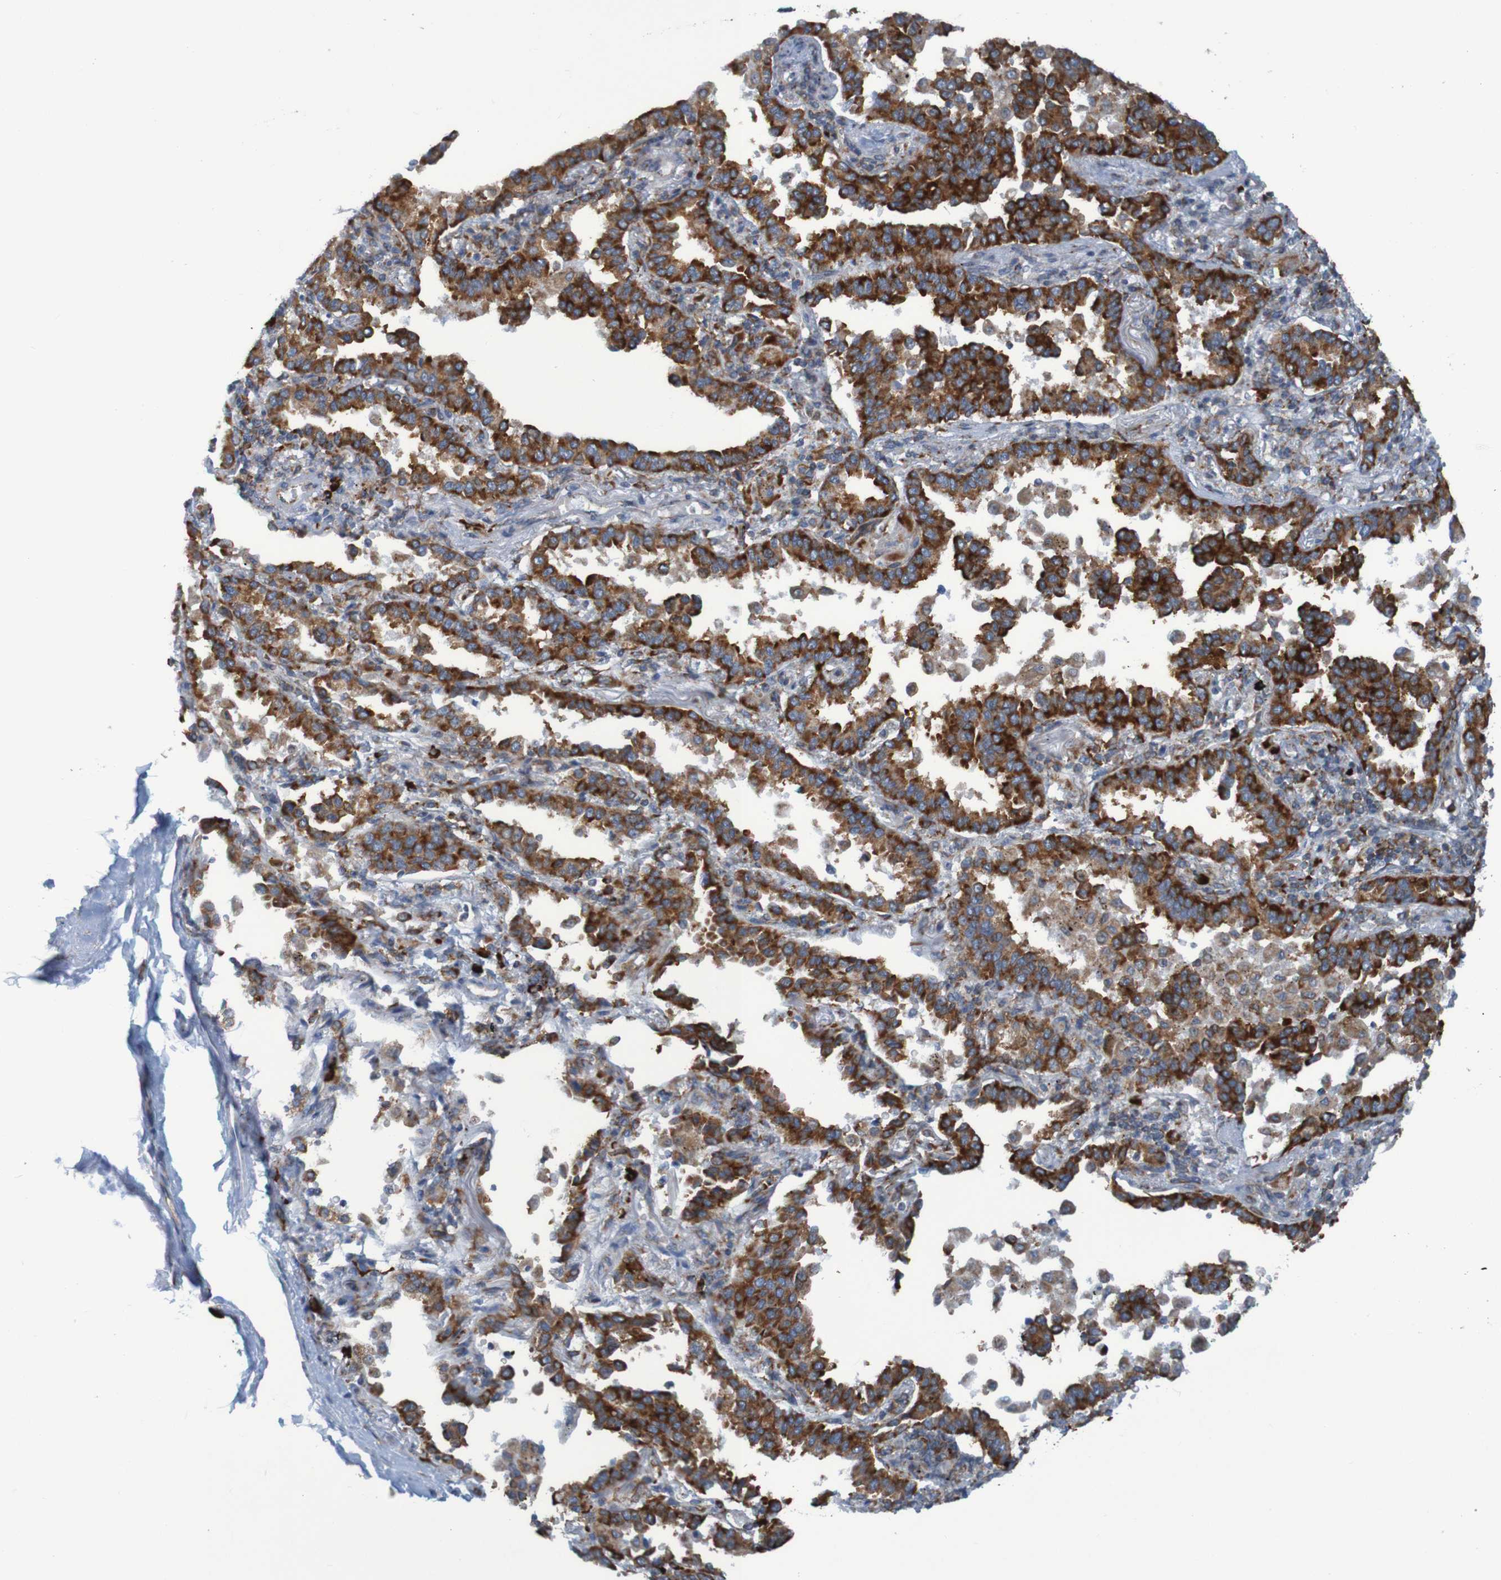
{"staining": {"intensity": "weak", "quantity": ">75%", "location": "cytoplasmic/membranous"}, "tissue": "lung cancer", "cell_type": "Tumor cells", "image_type": "cancer", "snomed": [{"axis": "morphology", "description": "Normal tissue, NOS"}, {"axis": "morphology", "description": "Adenocarcinoma, NOS"}, {"axis": "topography", "description": "Lung"}], "caption": "Immunohistochemical staining of adenocarcinoma (lung) displays weak cytoplasmic/membranous protein staining in approximately >75% of tumor cells.", "gene": "SSR1", "patient": {"sex": "male", "age": 59}}